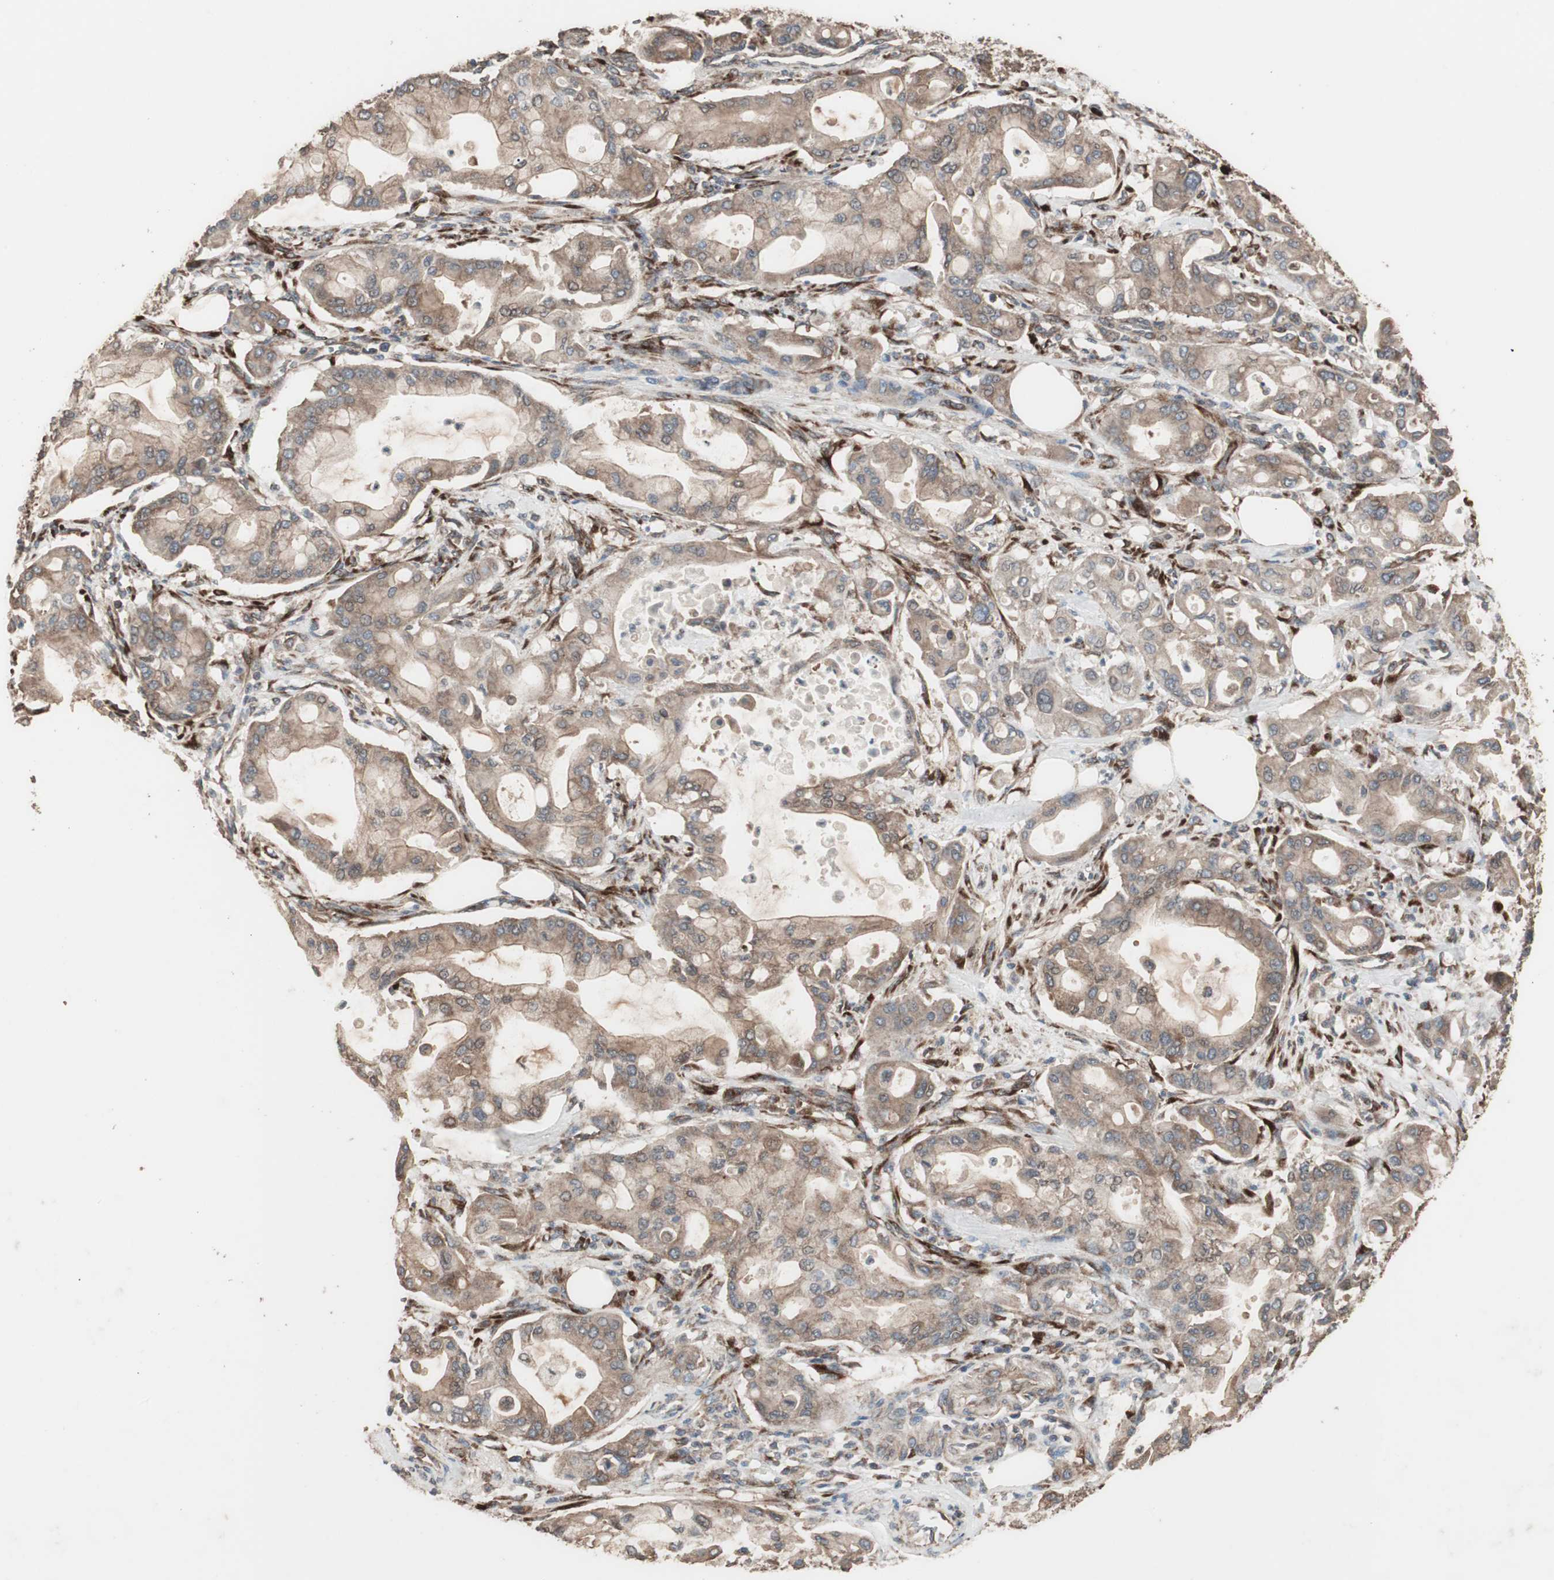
{"staining": {"intensity": "moderate", "quantity": ">75%", "location": "cytoplasmic/membranous"}, "tissue": "pancreatic cancer", "cell_type": "Tumor cells", "image_type": "cancer", "snomed": [{"axis": "morphology", "description": "Adenocarcinoma, NOS"}, {"axis": "morphology", "description": "Adenocarcinoma, metastatic, NOS"}, {"axis": "topography", "description": "Lymph node"}, {"axis": "topography", "description": "Pancreas"}, {"axis": "topography", "description": "Duodenum"}], "caption": "Pancreatic cancer tissue demonstrates moderate cytoplasmic/membranous positivity in about >75% of tumor cells, visualized by immunohistochemistry.", "gene": "LZTS1", "patient": {"sex": "female", "age": 64}}